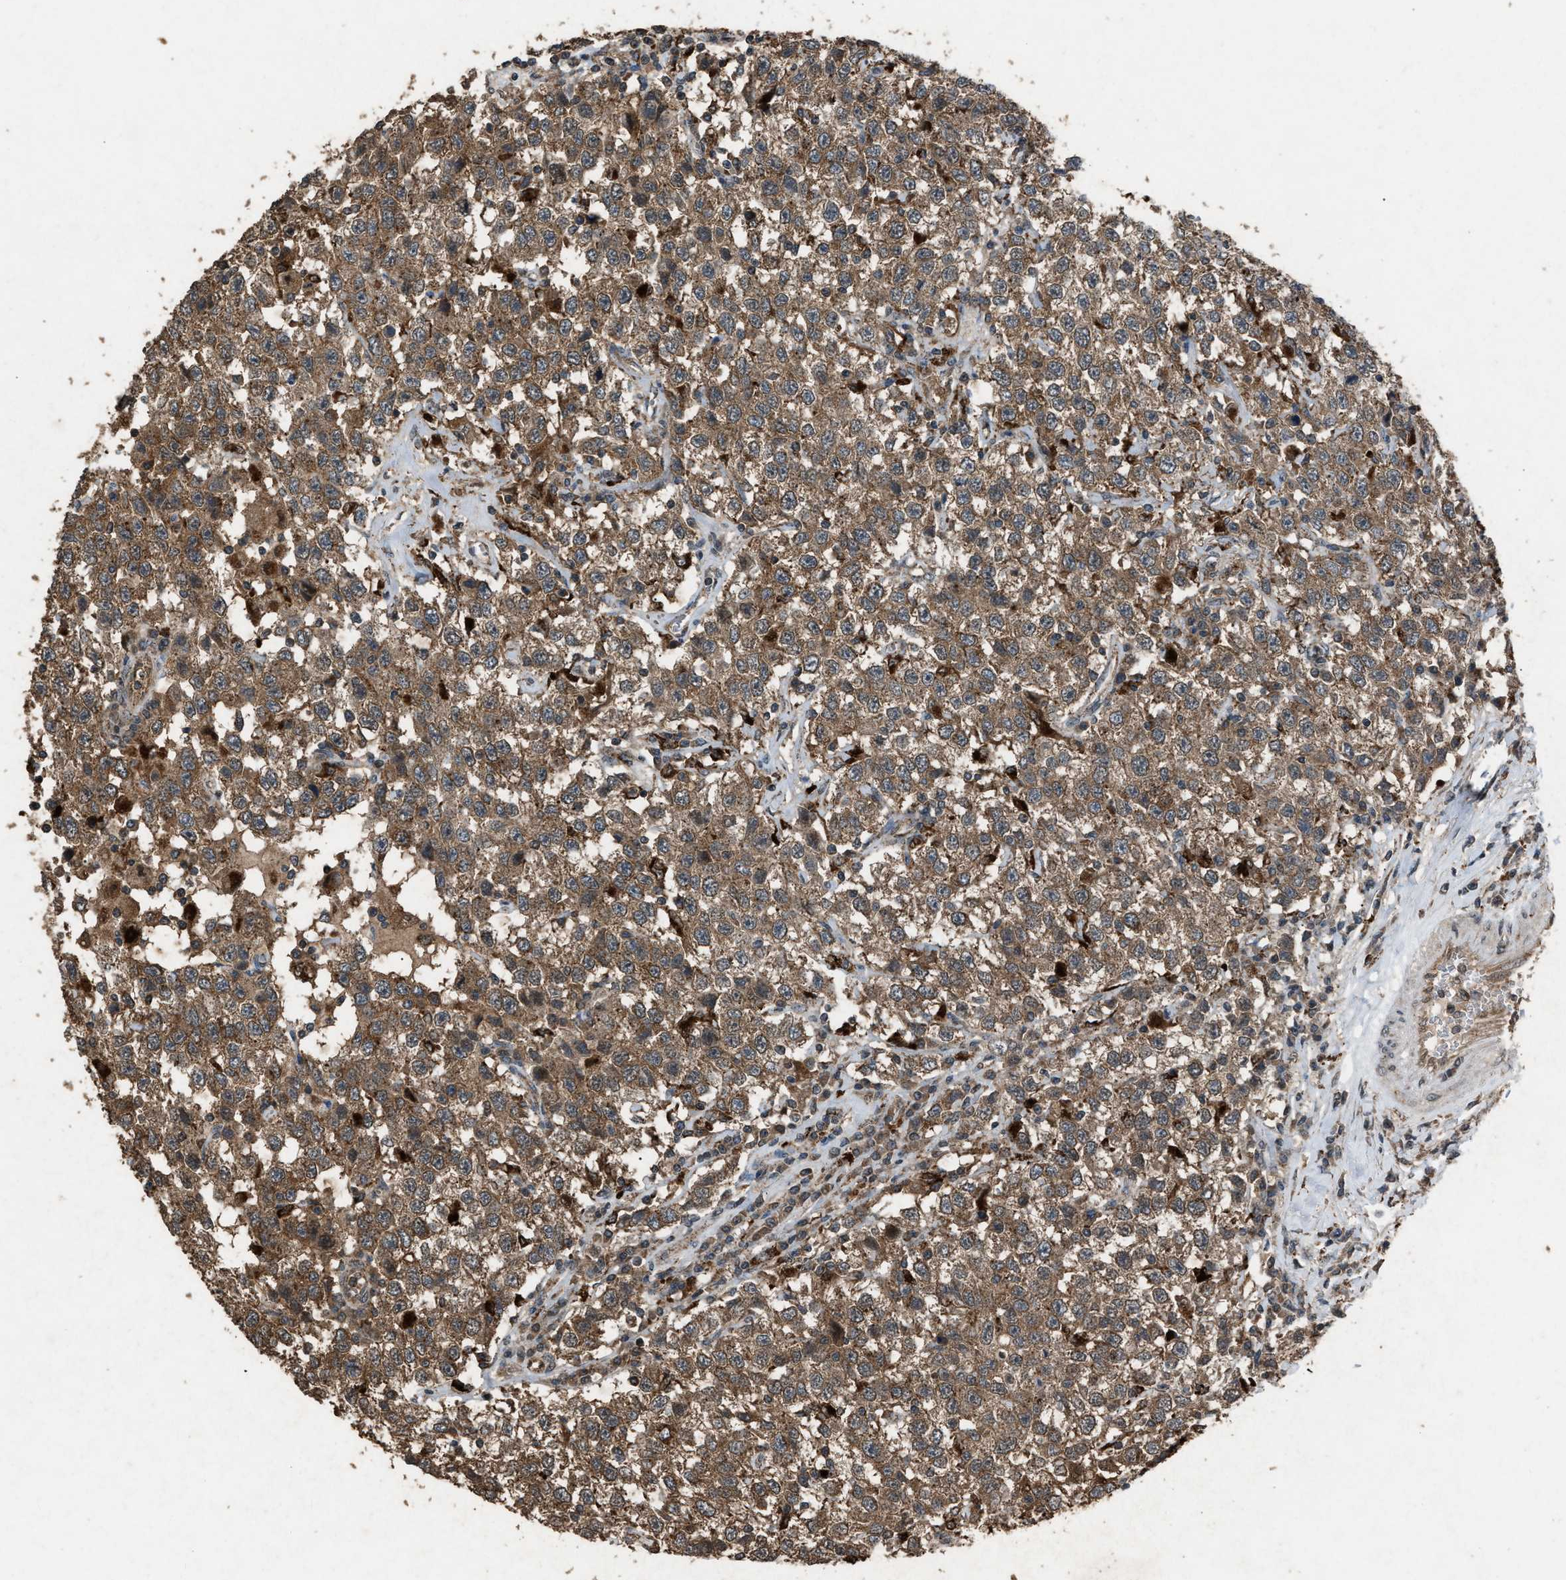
{"staining": {"intensity": "moderate", "quantity": ">75%", "location": "cytoplasmic/membranous"}, "tissue": "testis cancer", "cell_type": "Tumor cells", "image_type": "cancer", "snomed": [{"axis": "morphology", "description": "Seminoma, NOS"}, {"axis": "topography", "description": "Testis"}], "caption": "Testis seminoma was stained to show a protein in brown. There is medium levels of moderate cytoplasmic/membranous staining in approximately >75% of tumor cells.", "gene": "PSMD1", "patient": {"sex": "male", "age": 41}}